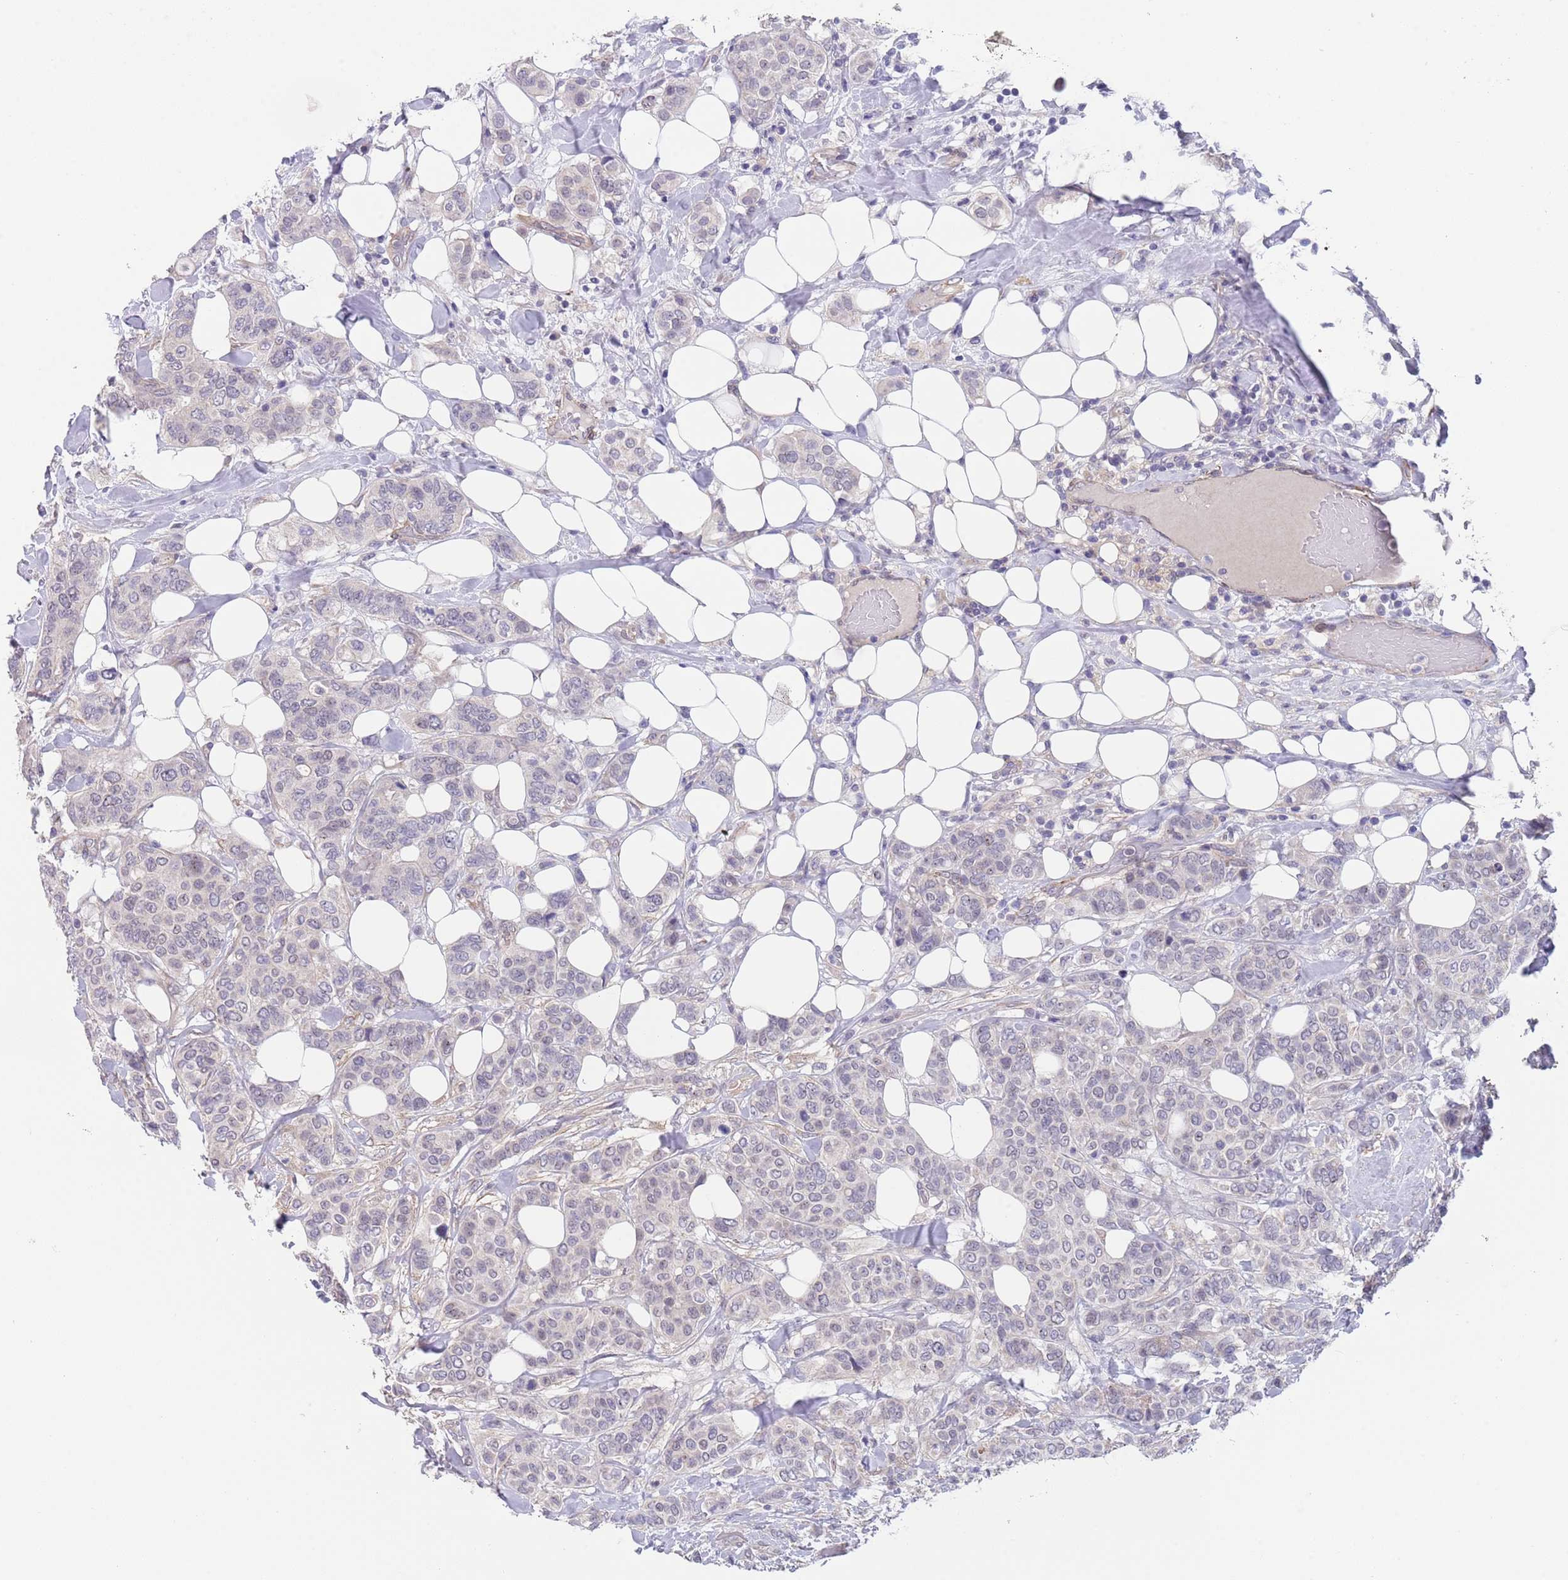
{"staining": {"intensity": "negative", "quantity": "none", "location": "none"}, "tissue": "breast cancer", "cell_type": "Tumor cells", "image_type": "cancer", "snomed": [{"axis": "morphology", "description": "Lobular carcinoma"}, {"axis": "topography", "description": "Breast"}], "caption": "Breast cancer (lobular carcinoma) was stained to show a protein in brown. There is no significant positivity in tumor cells.", "gene": "RNF169", "patient": {"sex": "female", "age": 51}}